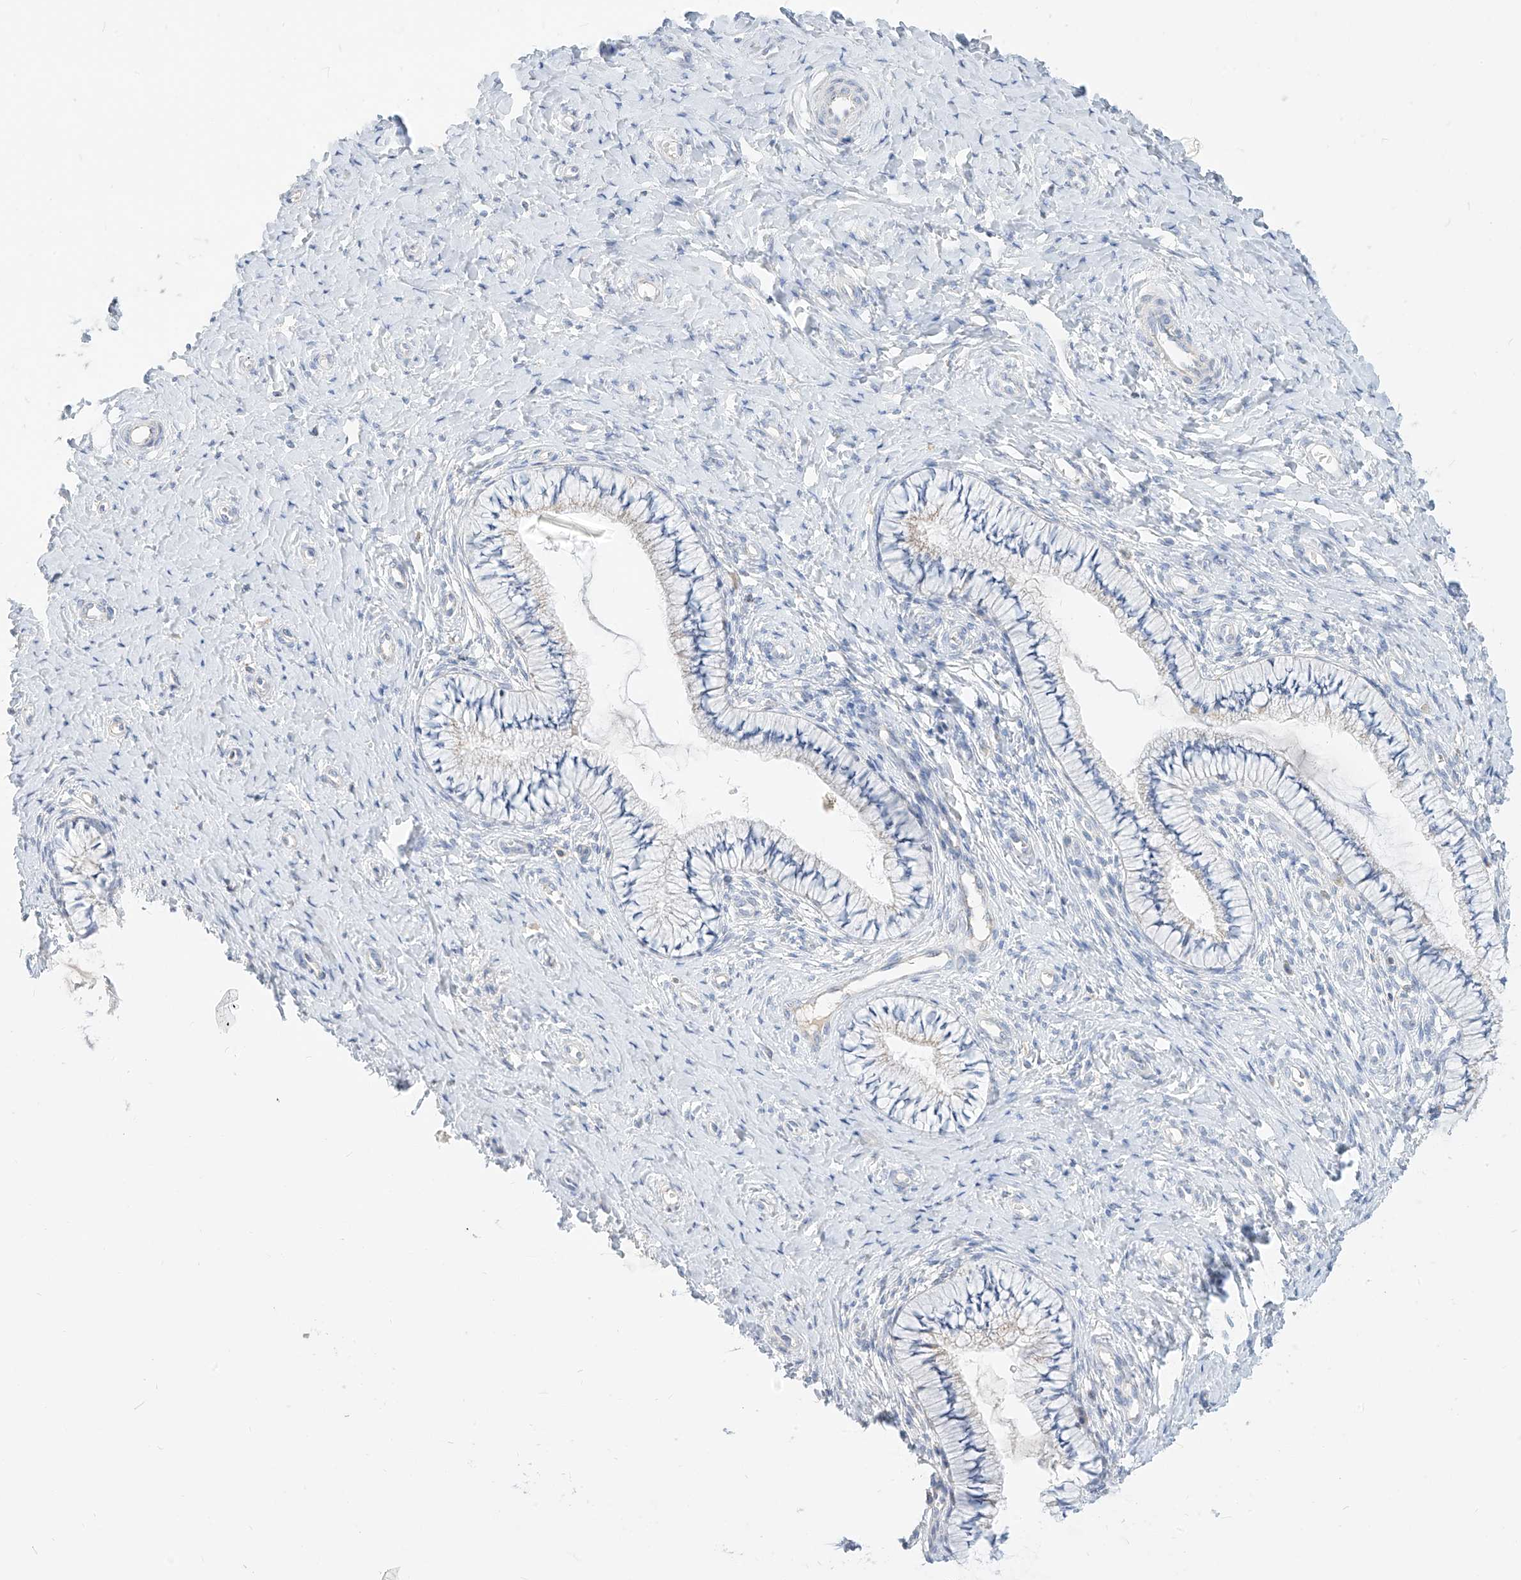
{"staining": {"intensity": "negative", "quantity": "none", "location": "none"}, "tissue": "cervix", "cell_type": "Glandular cells", "image_type": "normal", "snomed": [{"axis": "morphology", "description": "Normal tissue, NOS"}, {"axis": "topography", "description": "Cervix"}], "caption": "This histopathology image is of normal cervix stained with immunohistochemistry (IHC) to label a protein in brown with the nuclei are counter-stained blue. There is no positivity in glandular cells.", "gene": "RASA2", "patient": {"sex": "female", "age": 36}}